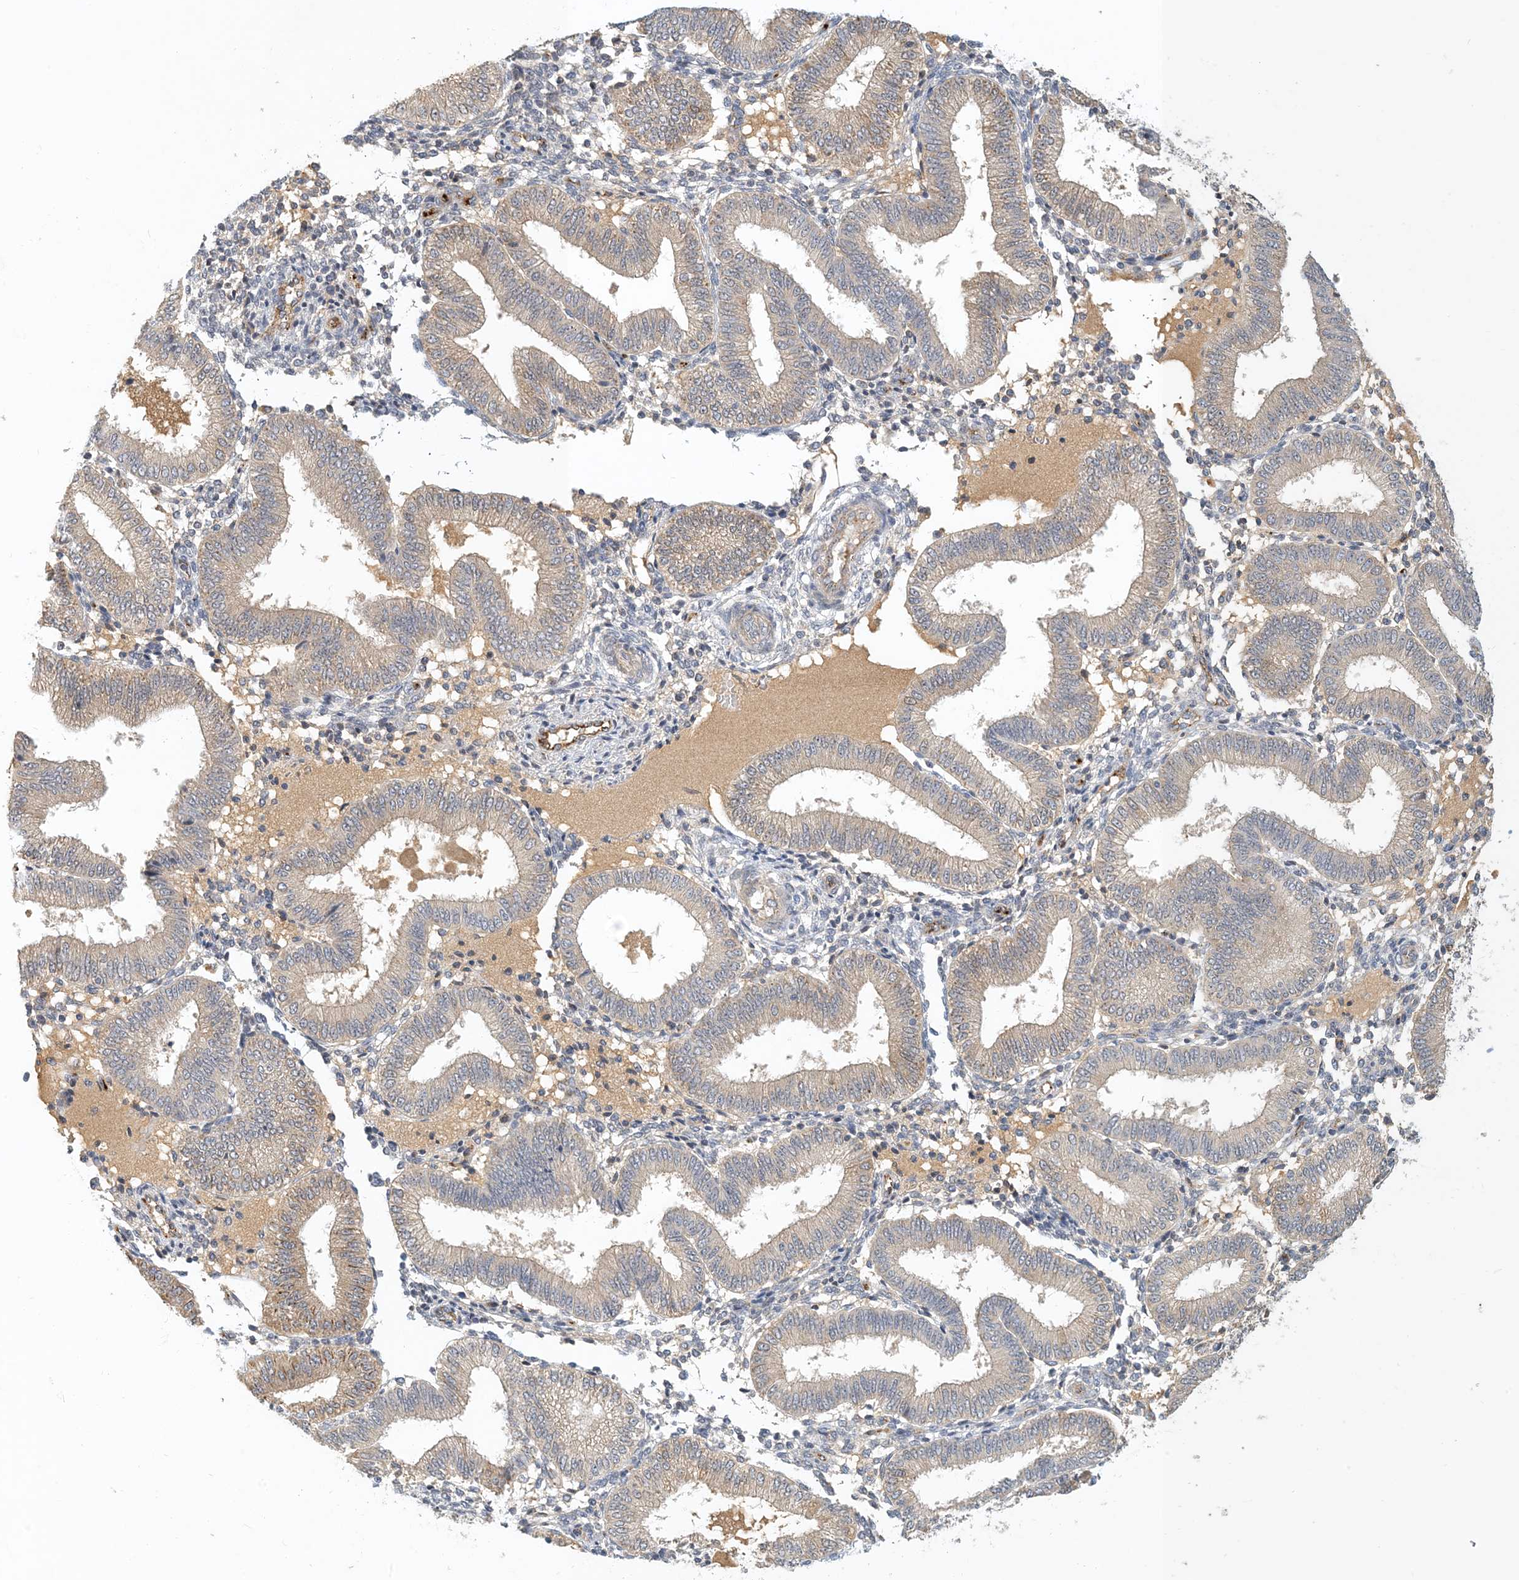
{"staining": {"intensity": "moderate", "quantity": "<25%", "location": "cytoplasmic/membranous"}, "tissue": "endometrium", "cell_type": "Cells in endometrial stroma", "image_type": "normal", "snomed": [{"axis": "morphology", "description": "Normal tissue, NOS"}, {"axis": "topography", "description": "Endometrium"}], "caption": "Approximately <25% of cells in endometrial stroma in unremarkable endometrium reveal moderate cytoplasmic/membranous protein expression as visualized by brown immunohistochemical staining.", "gene": "ZBTB3", "patient": {"sex": "female", "age": 39}}